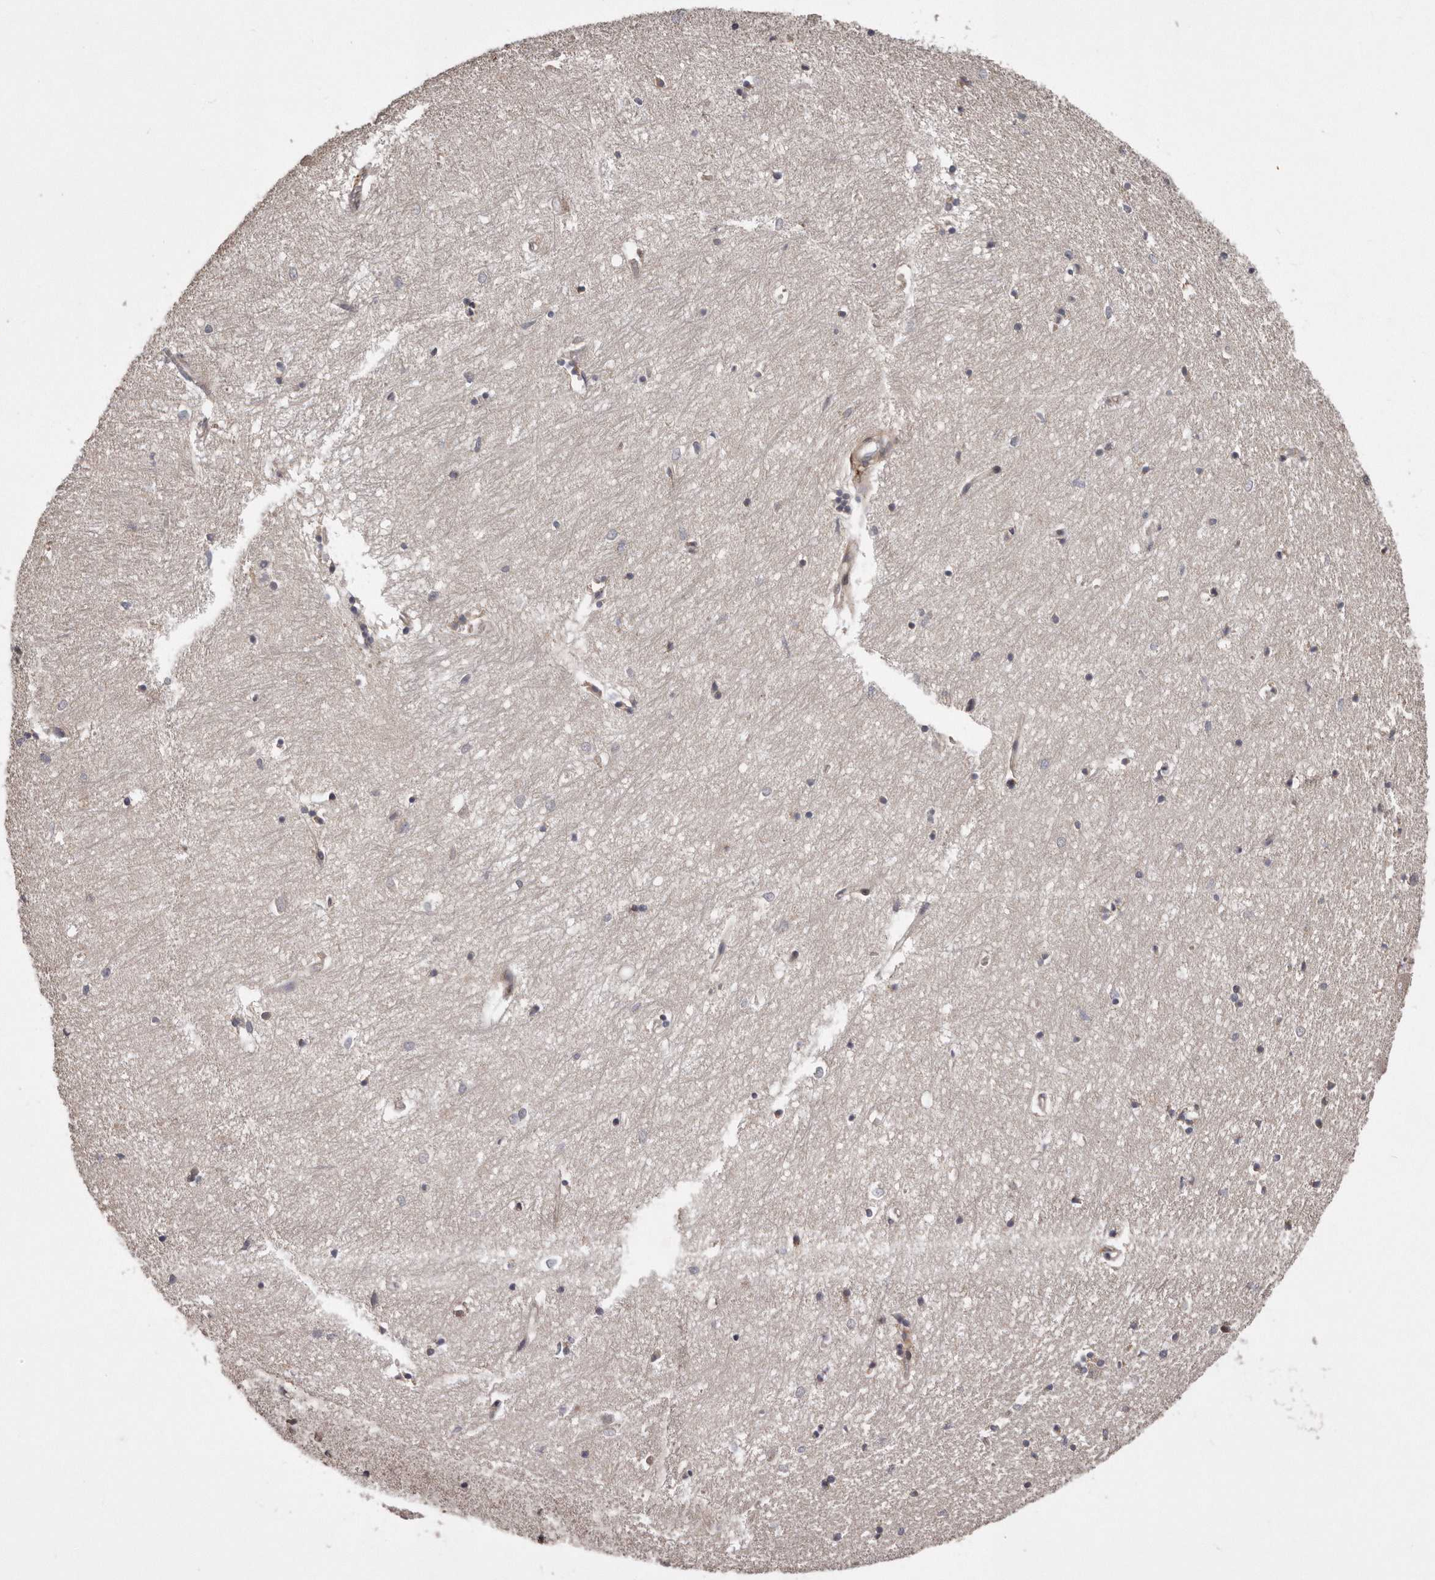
{"staining": {"intensity": "negative", "quantity": "none", "location": "none"}, "tissue": "hippocampus", "cell_type": "Glial cells", "image_type": "normal", "snomed": [{"axis": "morphology", "description": "Normal tissue, NOS"}, {"axis": "topography", "description": "Hippocampus"}], "caption": "Protein analysis of unremarkable hippocampus exhibits no significant staining in glial cells.", "gene": "ARMCX1", "patient": {"sex": "female", "age": 64}}